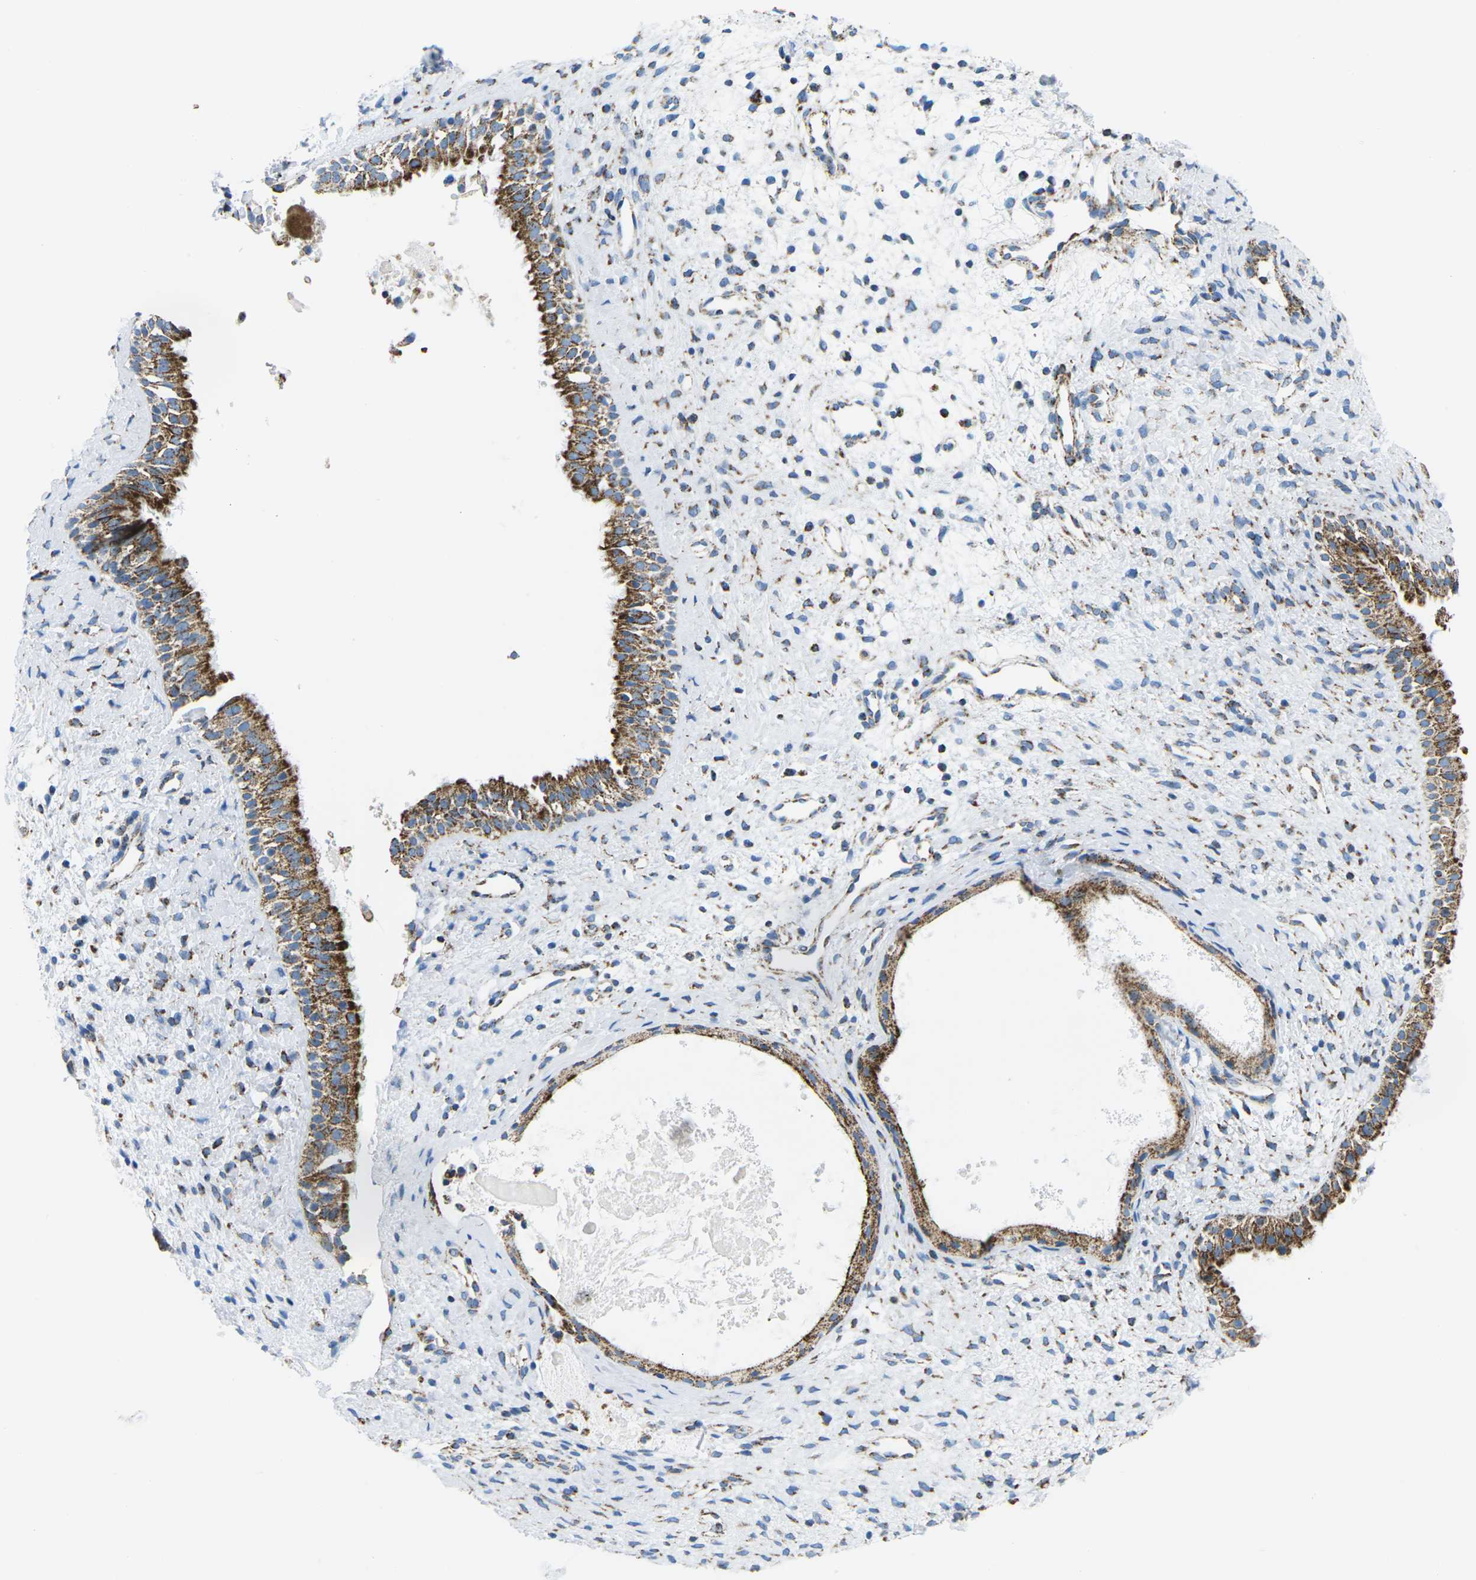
{"staining": {"intensity": "moderate", "quantity": ">75%", "location": "cytoplasmic/membranous"}, "tissue": "nasopharynx", "cell_type": "Respiratory epithelial cells", "image_type": "normal", "snomed": [{"axis": "morphology", "description": "Normal tissue, NOS"}, {"axis": "topography", "description": "Nasopharynx"}], "caption": "Nasopharynx stained for a protein reveals moderate cytoplasmic/membranous positivity in respiratory epithelial cells. (DAB = brown stain, brightfield microscopy at high magnification).", "gene": "COX6C", "patient": {"sex": "male", "age": 22}}